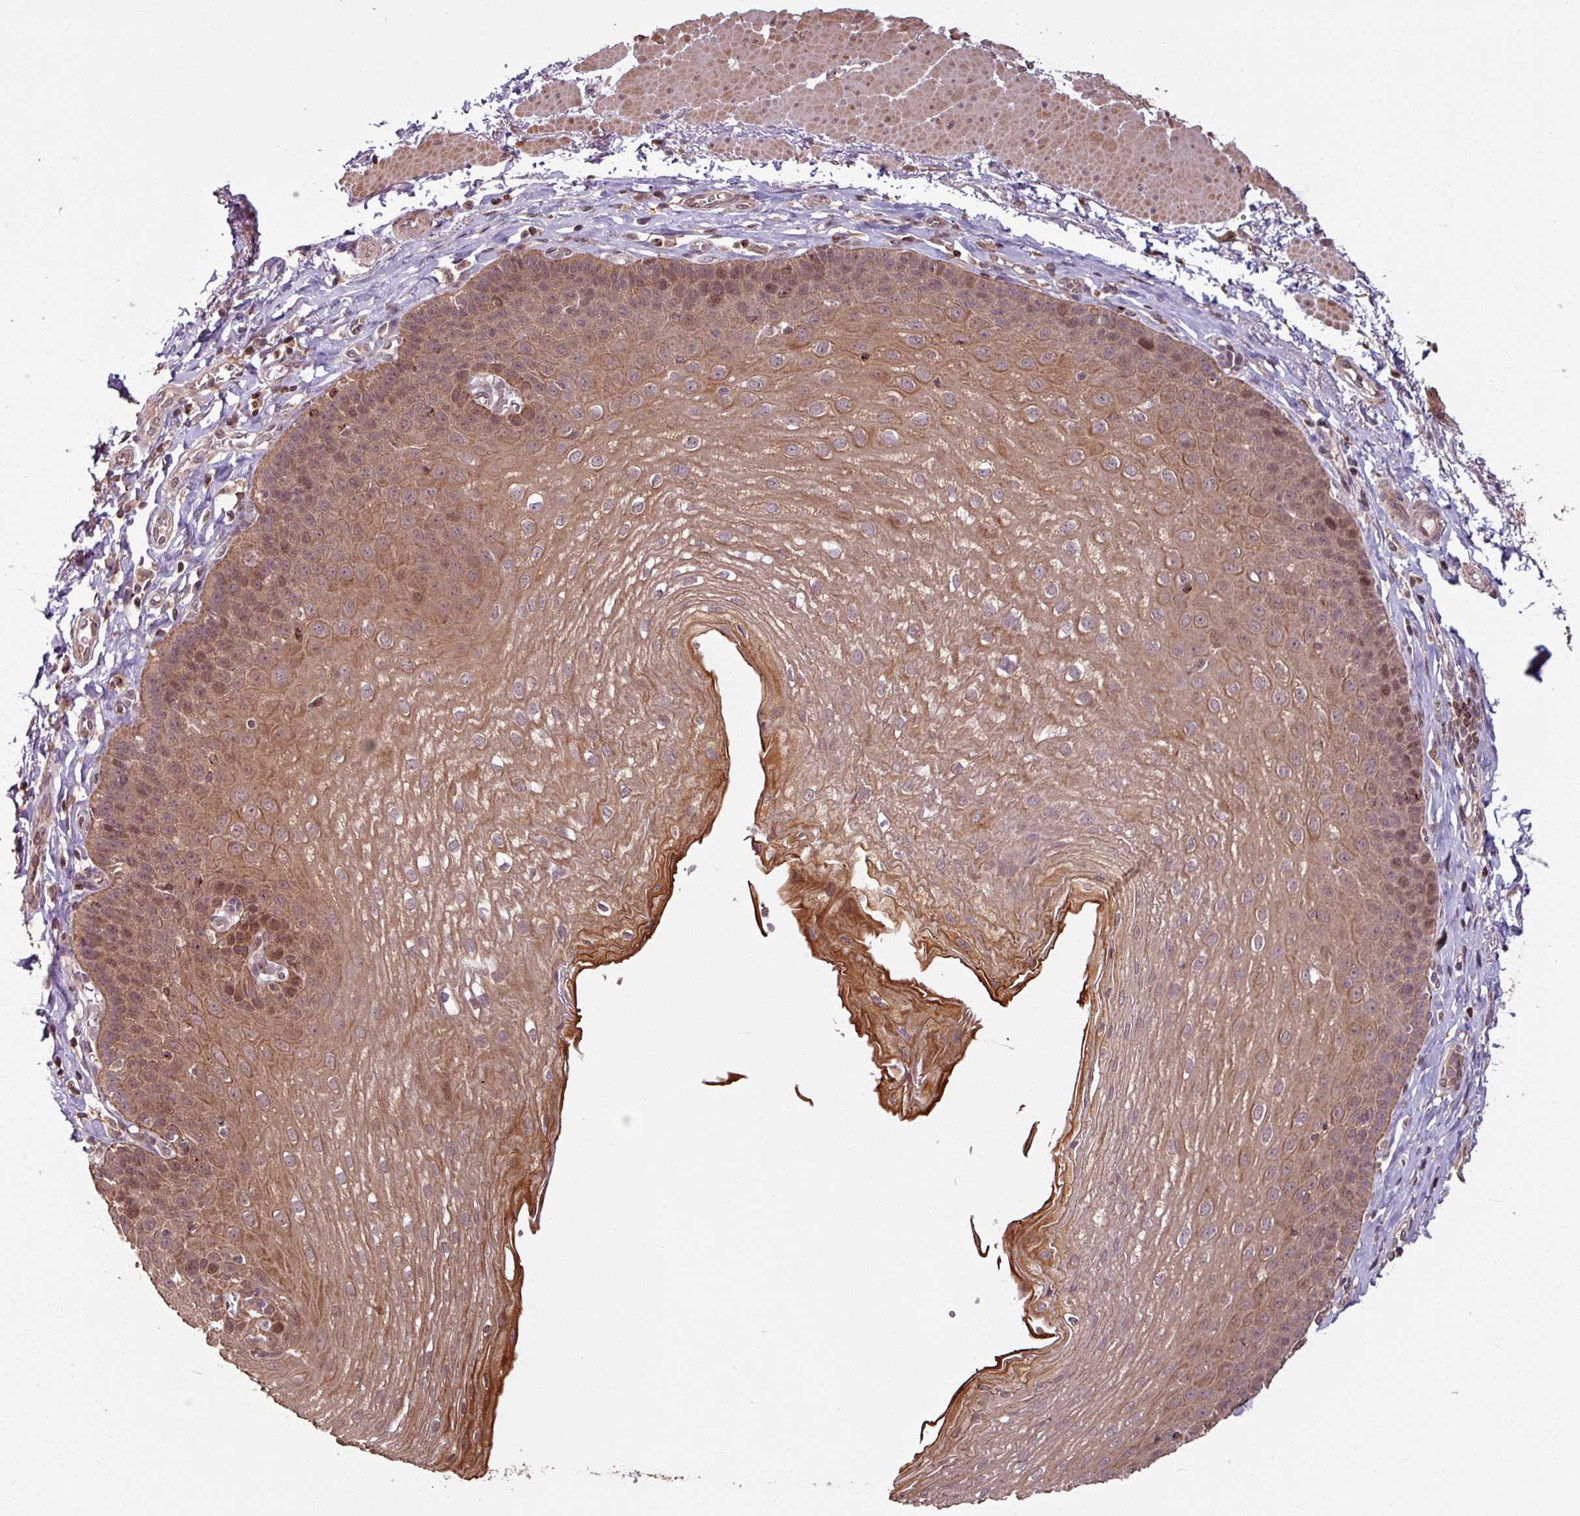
{"staining": {"intensity": "moderate", "quantity": ">75%", "location": "cytoplasmic/membranous,nuclear"}, "tissue": "esophagus", "cell_type": "Squamous epithelial cells", "image_type": "normal", "snomed": [{"axis": "morphology", "description": "Normal tissue, NOS"}, {"axis": "topography", "description": "Esophagus"}], "caption": "A high-resolution micrograph shows immunohistochemistry (IHC) staining of unremarkable esophagus, which displays moderate cytoplasmic/membranous,nuclear positivity in approximately >75% of squamous epithelial cells.", "gene": "OR6B1", "patient": {"sex": "female", "age": 81}}